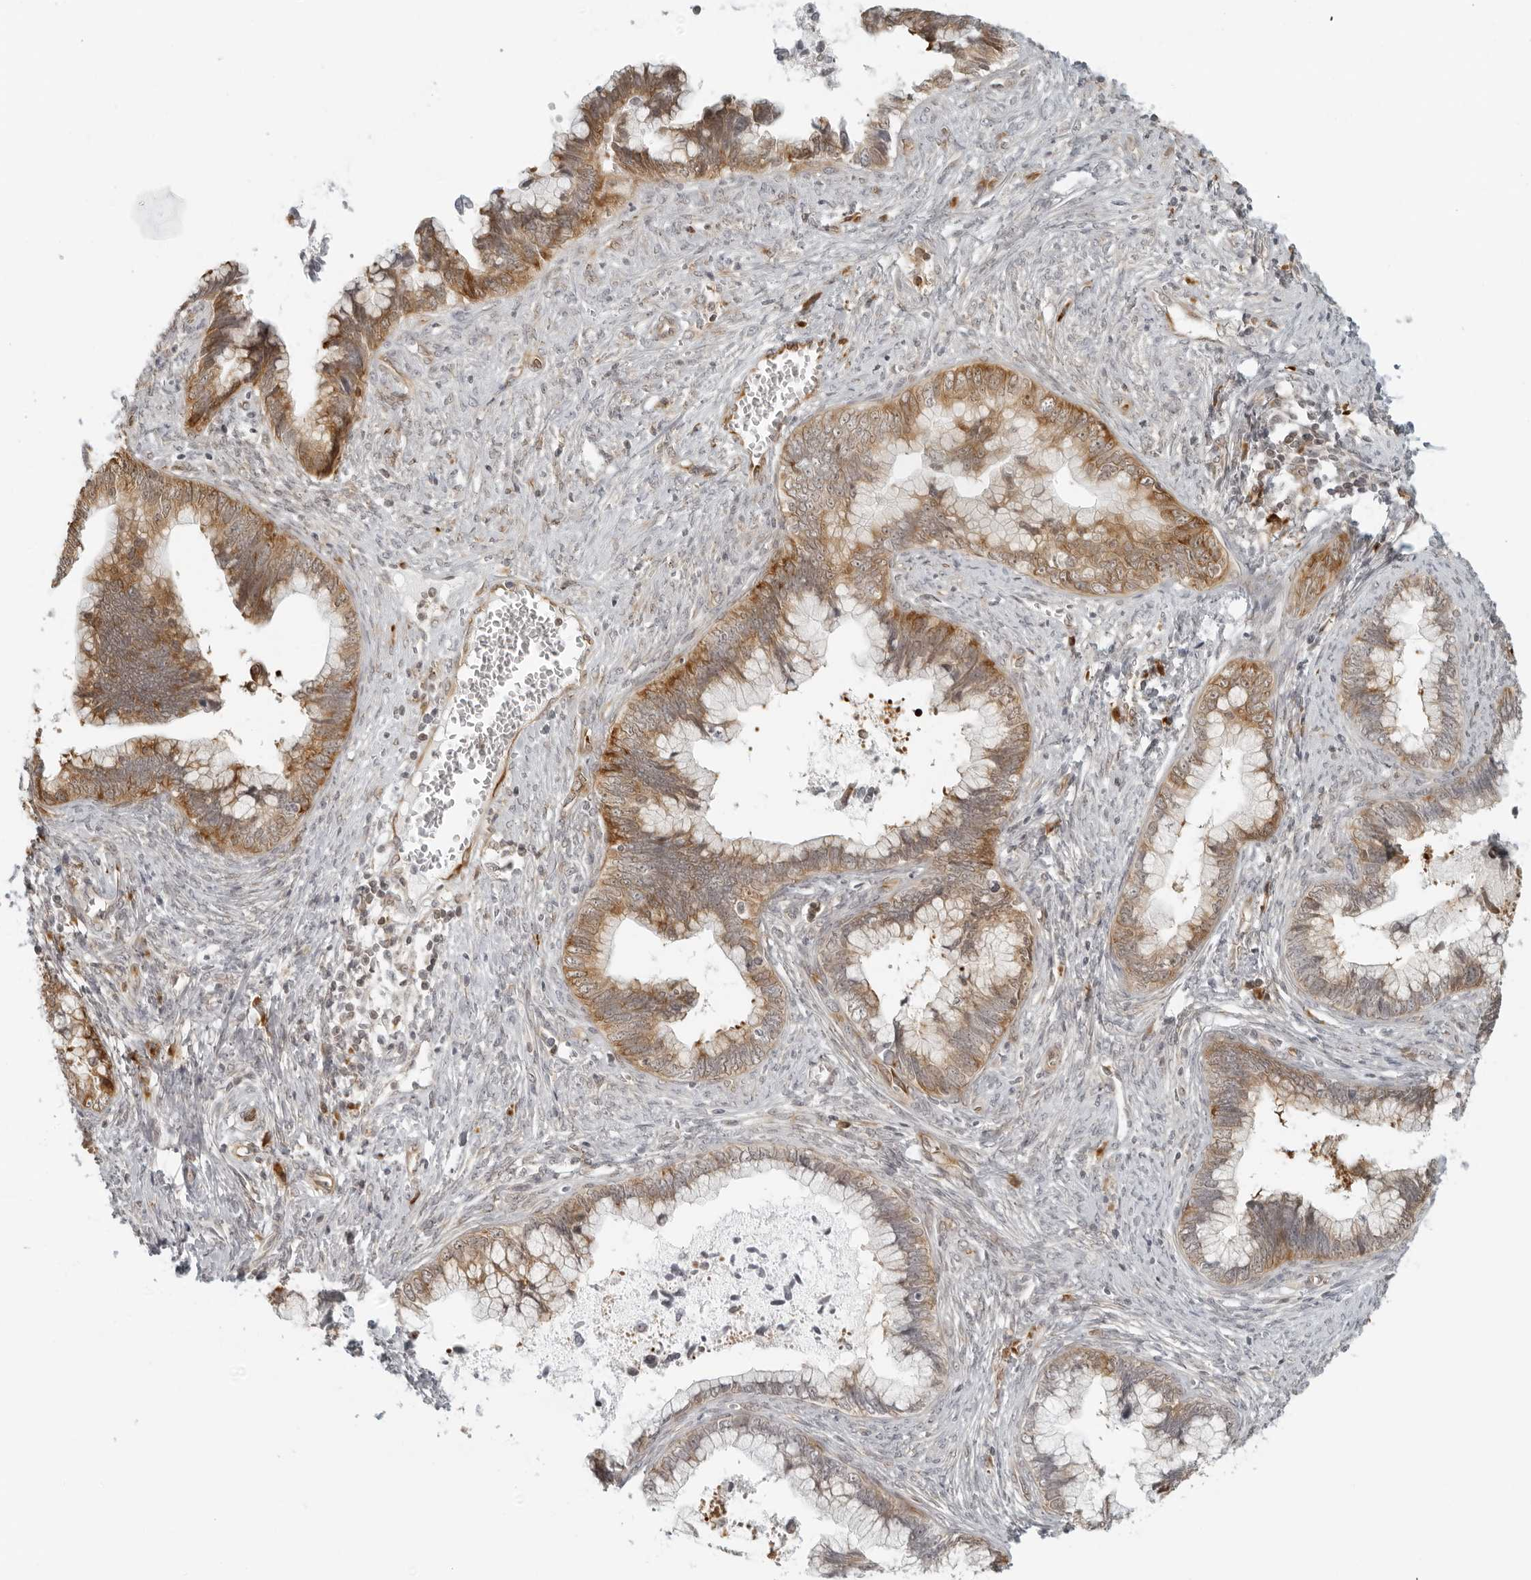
{"staining": {"intensity": "moderate", "quantity": ">75%", "location": "cytoplasmic/membranous"}, "tissue": "cervical cancer", "cell_type": "Tumor cells", "image_type": "cancer", "snomed": [{"axis": "morphology", "description": "Adenocarcinoma, NOS"}, {"axis": "topography", "description": "Cervix"}], "caption": "The immunohistochemical stain highlights moderate cytoplasmic/membranous positivity in tumor cells of adenocarcinoma (cervical) tissue. (IHC, brightfield microscopy, high magnification).", "gene": "EIF4G1", "patient": {"sex": "female", "age": 44}}